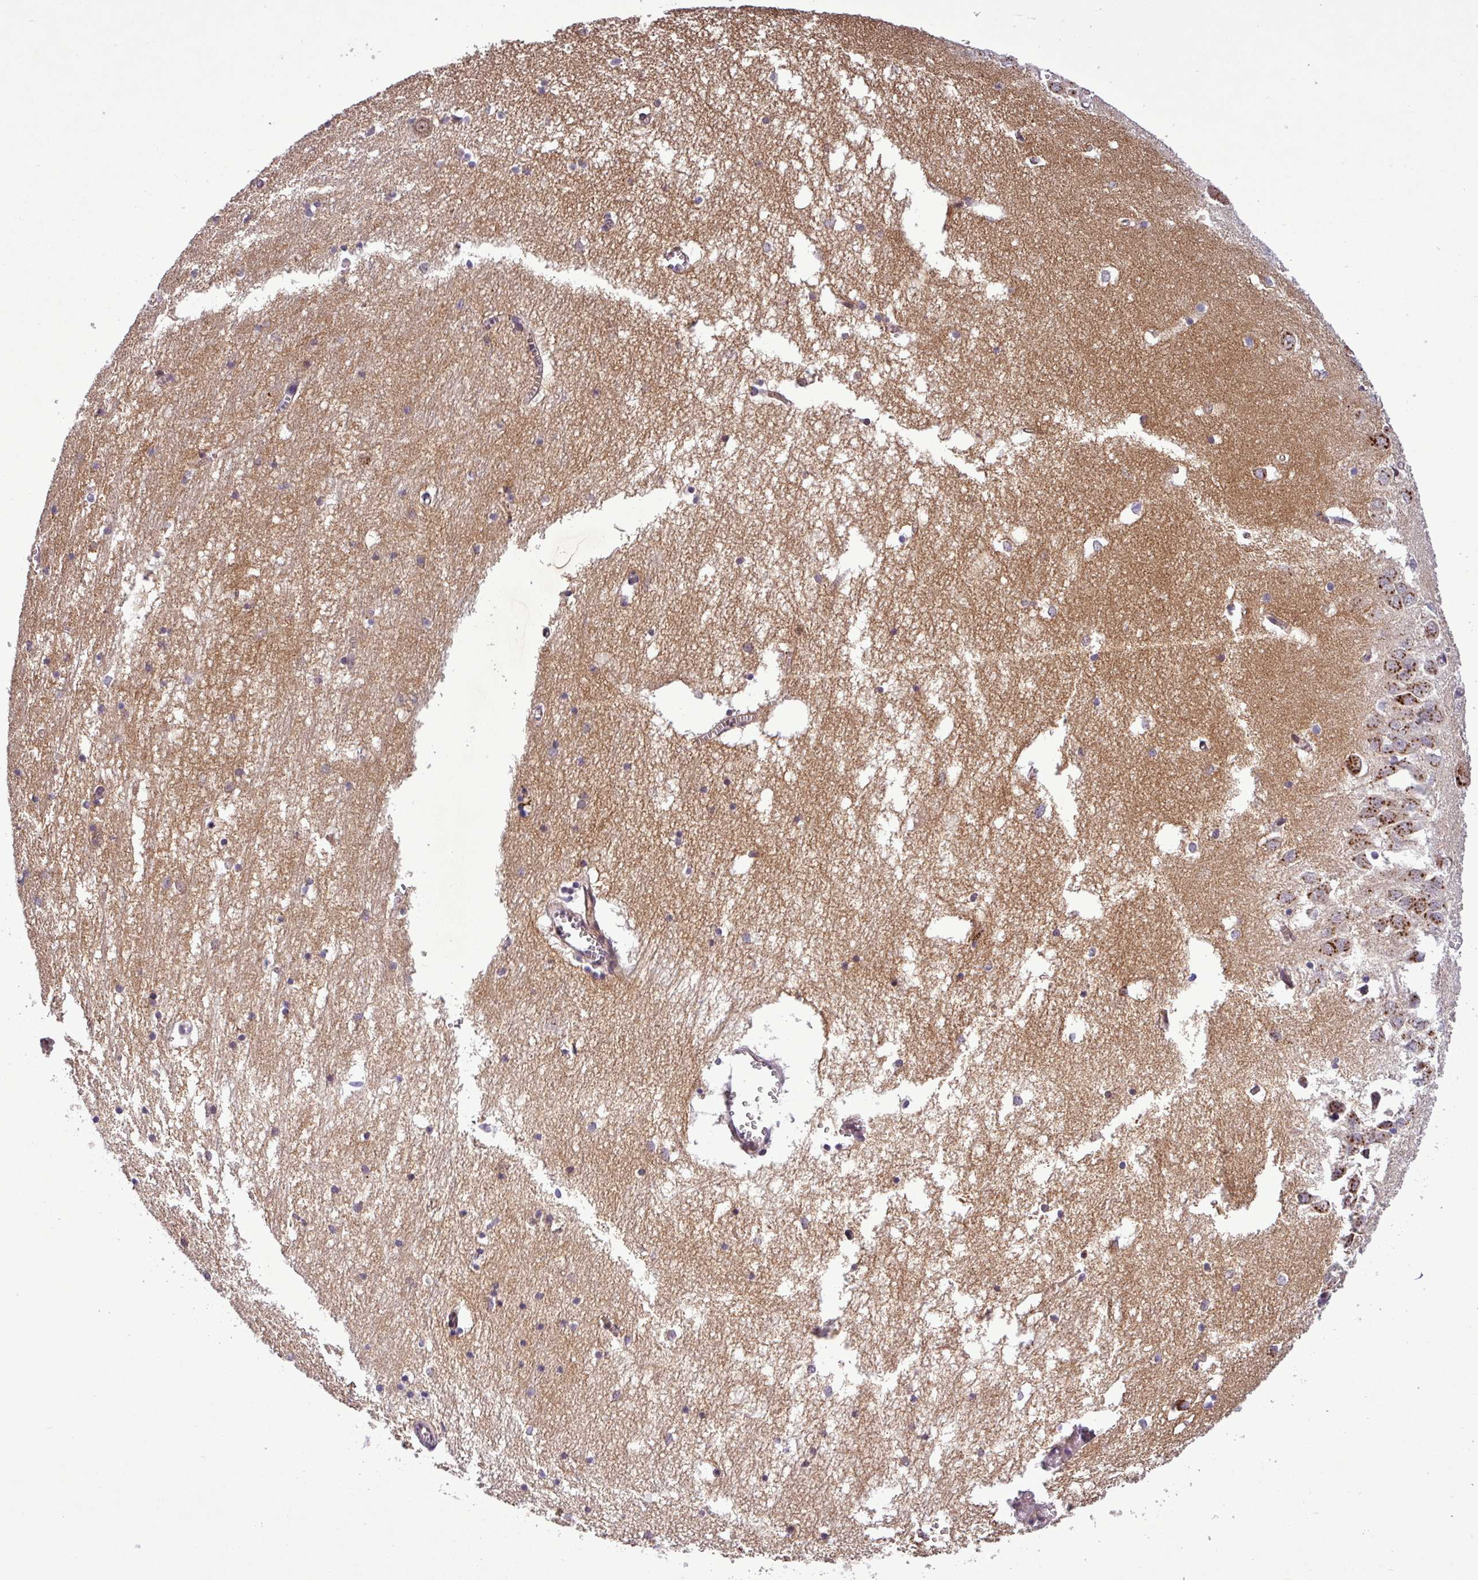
{"staining": {"intensity": "negative", "quantity": "none", "location": "none"}, "tissue": "hippocampus", "cell_type": "Glial cells", "image_type": "normal", "snomed": [{"axis": "morphology", "description": "Normal tissue, NOS"}, {"axis": "topography", "description": "Hippocampus"}], "caption": "A photomicrograph of human hippocampus is negative for staining in glial cells. The staining was performed using DAB to visualize the protein expression in brown, while the nuclei were stained in blue with hematoxylin (Magnification: 20x).", "gene": "PCDH1", "patient": {"sex": "male", "age": 70}}